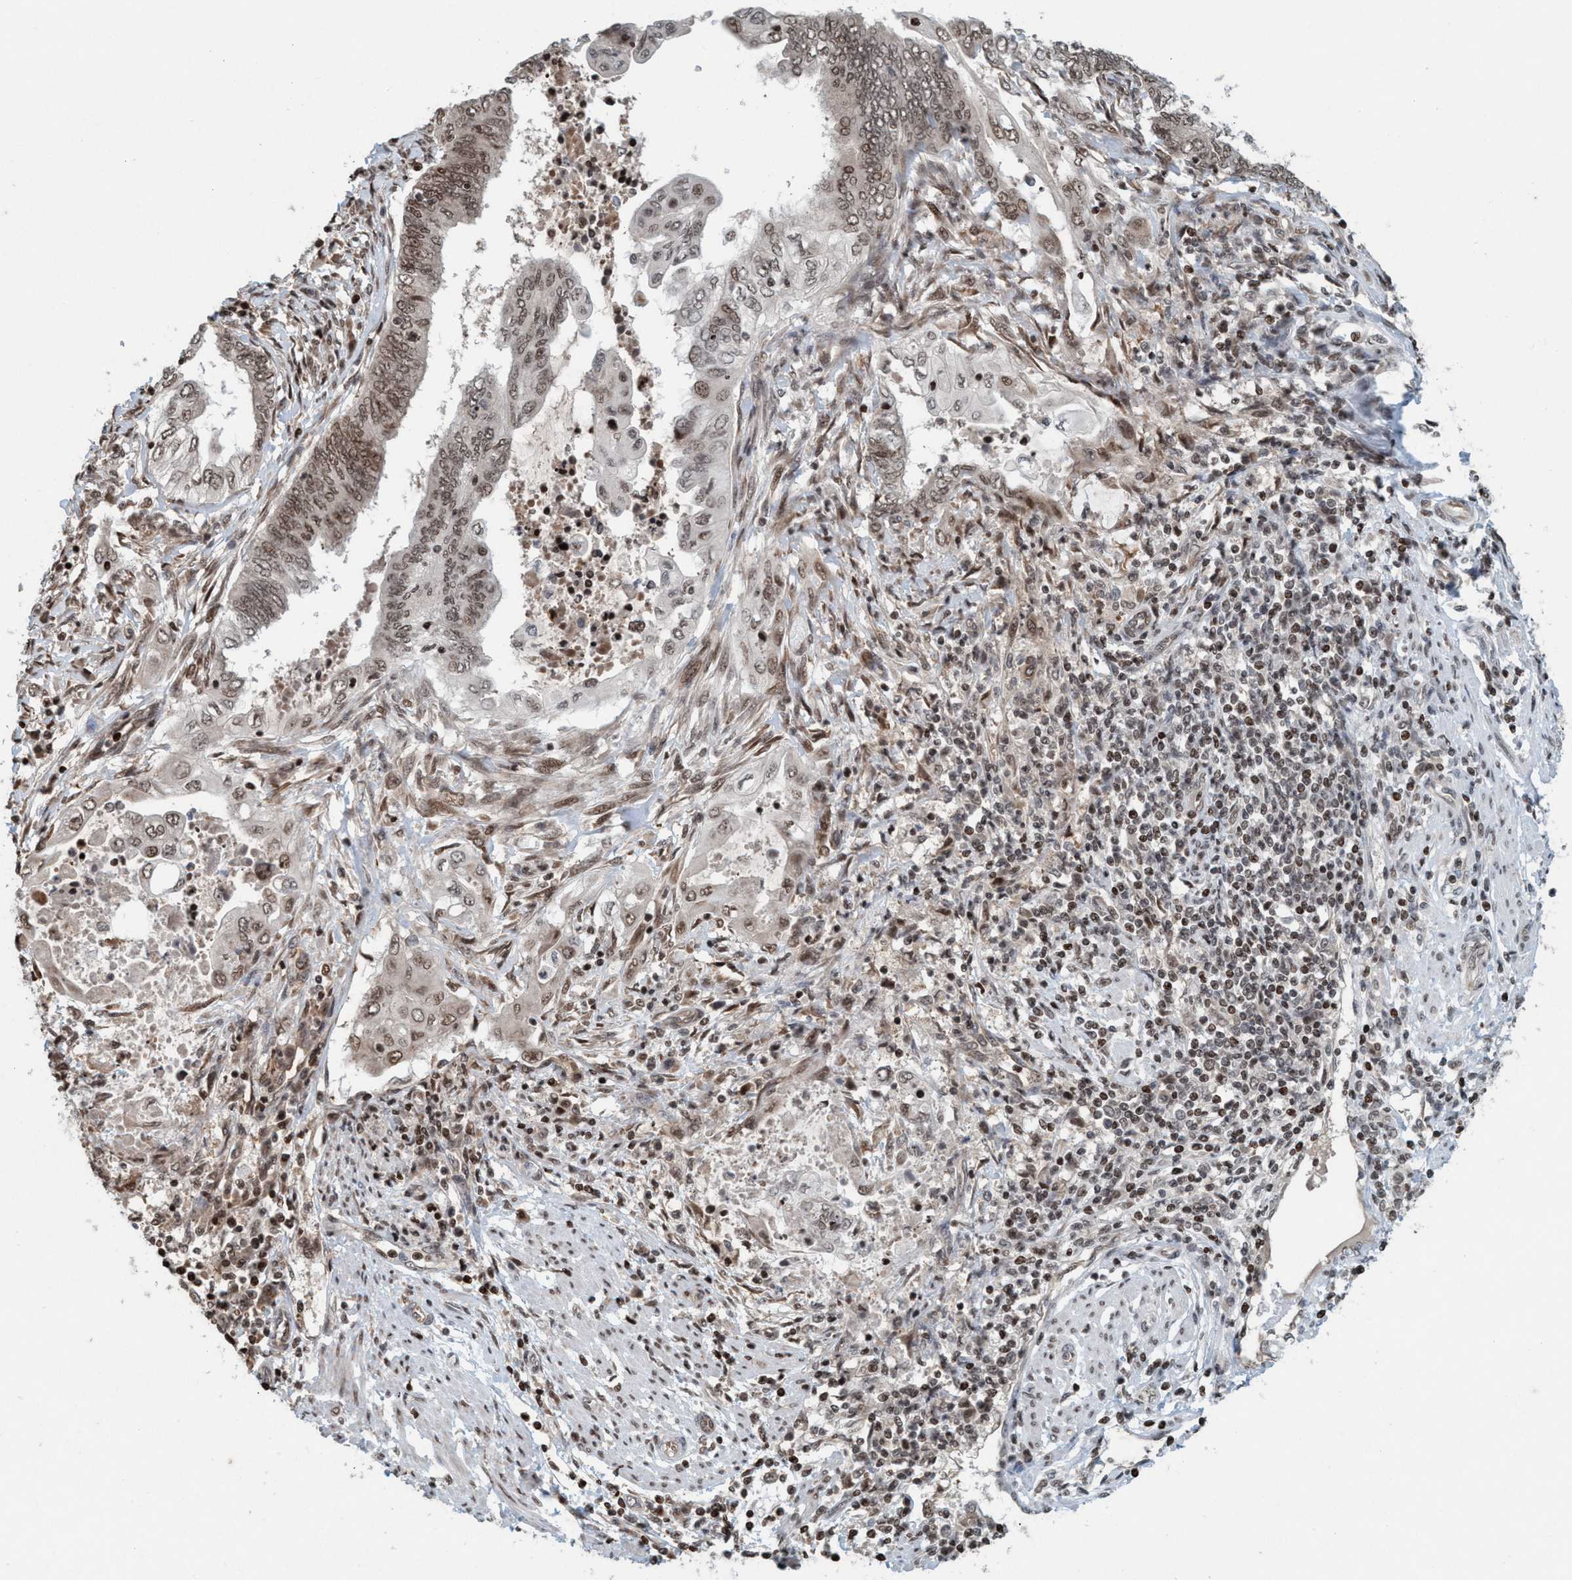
{"staining": {"intensity": "moderate", "quantity": ">75%", "location": "nuclear"}, "tissue": "endometrial cancer", "cell_type": "Tumor cells", "image_type": "cancer", "snomed": [{"axis": "morphology", "description": "Adenocarcinoma, NOS"}, {"axis": "topography", "description": "Uterus"}, {"axis": "topography", "description": "Endometrium"}], "caption": "Immunohistochemistry (IHC) (DAB) staining of endometrial adenocarcinoma demonstrates moderate nuclear protein expression in approximately >75% of tumor cells.", "gene": "SMCR8", "patient": {"sex": "female", "age": 70}}